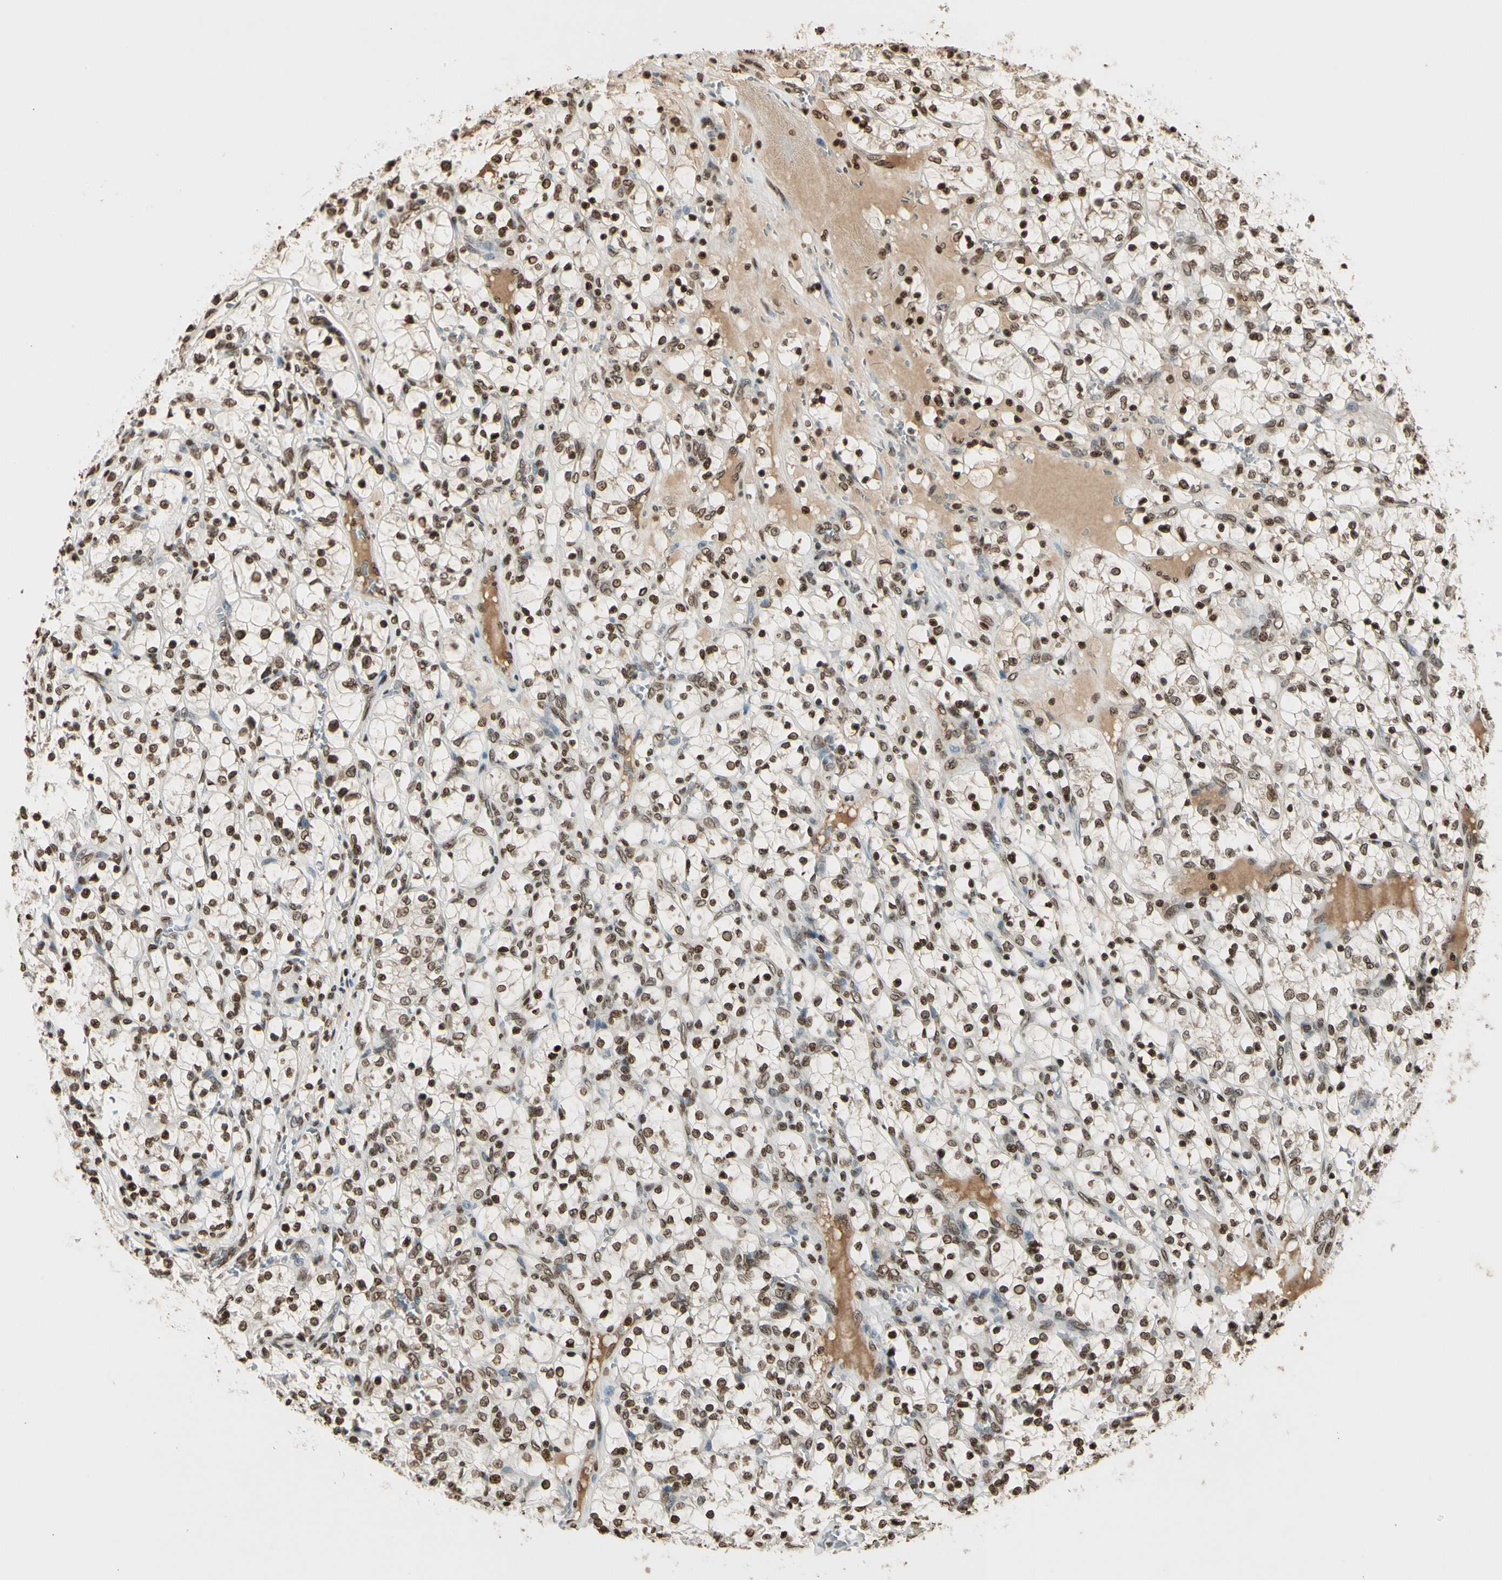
{"staining": {"intensity": "moderate", "quantity": ">75%", "location": "nuclear"}, "tissue": "renal cancer", "cell_type": "Tumor cells", "image_type": "cancer", "snomed": [{"axis": "morphology", "description": "Adenocarcinoma, NOS"}, {"axis": "topography", "description": "Kidney"}], "caption": "Renal cancer (adenocarcinoma) stained with a brown dye reveals moderate nuclear positive expression in approximately >75% of tumor cells.", "gene": "RORA", "patient": {"sex": "female", "age": 69}}